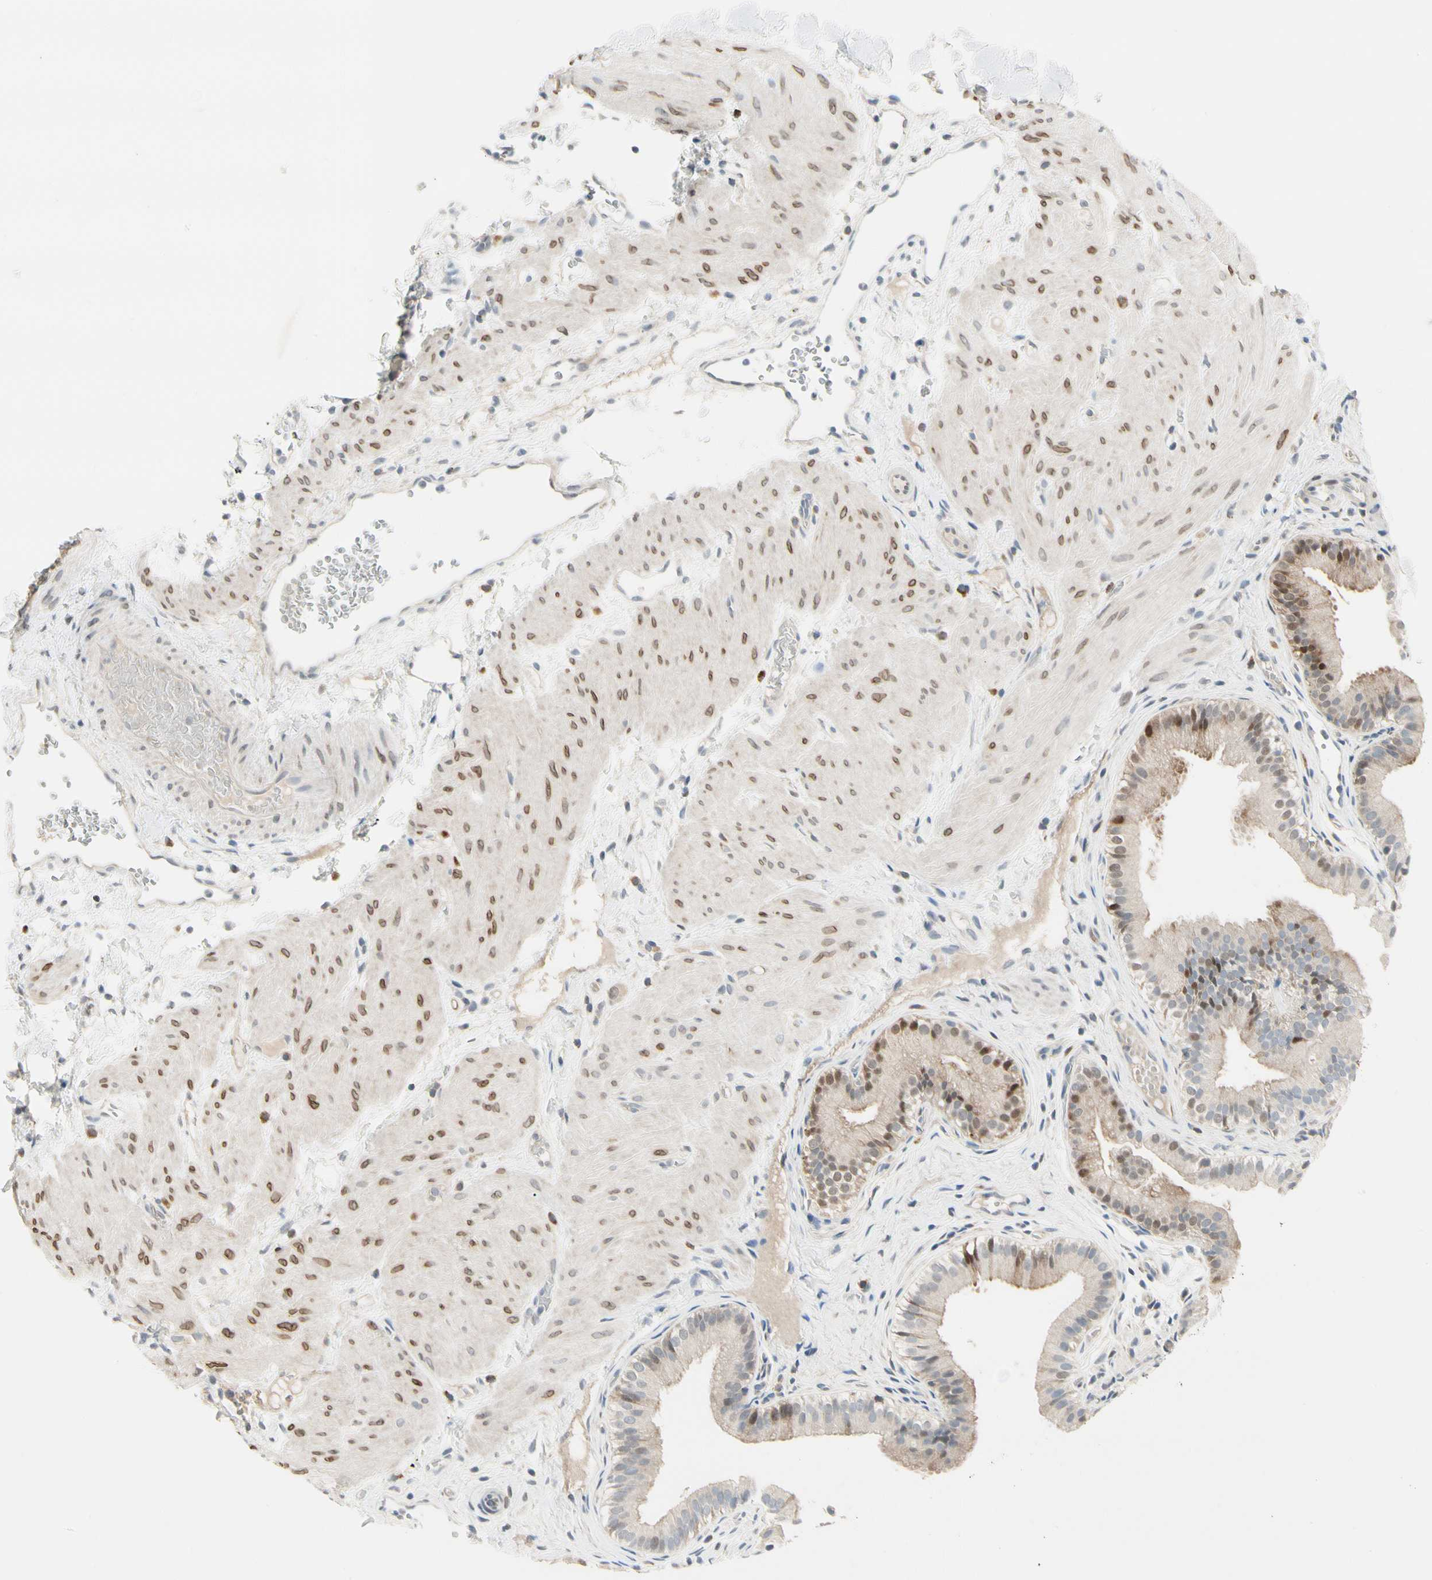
{"staining": {"intensity": "moderate", "quantity": "25%-75%", "location": "cytoplasmic/membranous,nuclear"}, "tissue": "gallbladder", "cell_type": "Glandular cells", "image_type": "normal", "snomed": [{"axis": "morphology", "description": "Normal tissue, NOS"}, {"axis": "topography", "description": "Gallbladder"}], "caption": "Protein expression analysis of unremarkable human gallbladder reveals moderate cytoplasmic/membranous,nuclear staining in approximately 25%-75% of glandular cells. Immunohistochemistry stains the protein in brown and the nuclei are stained blue.", "gene": "EVC", "patient": {"sex": "female", "age": 26}}